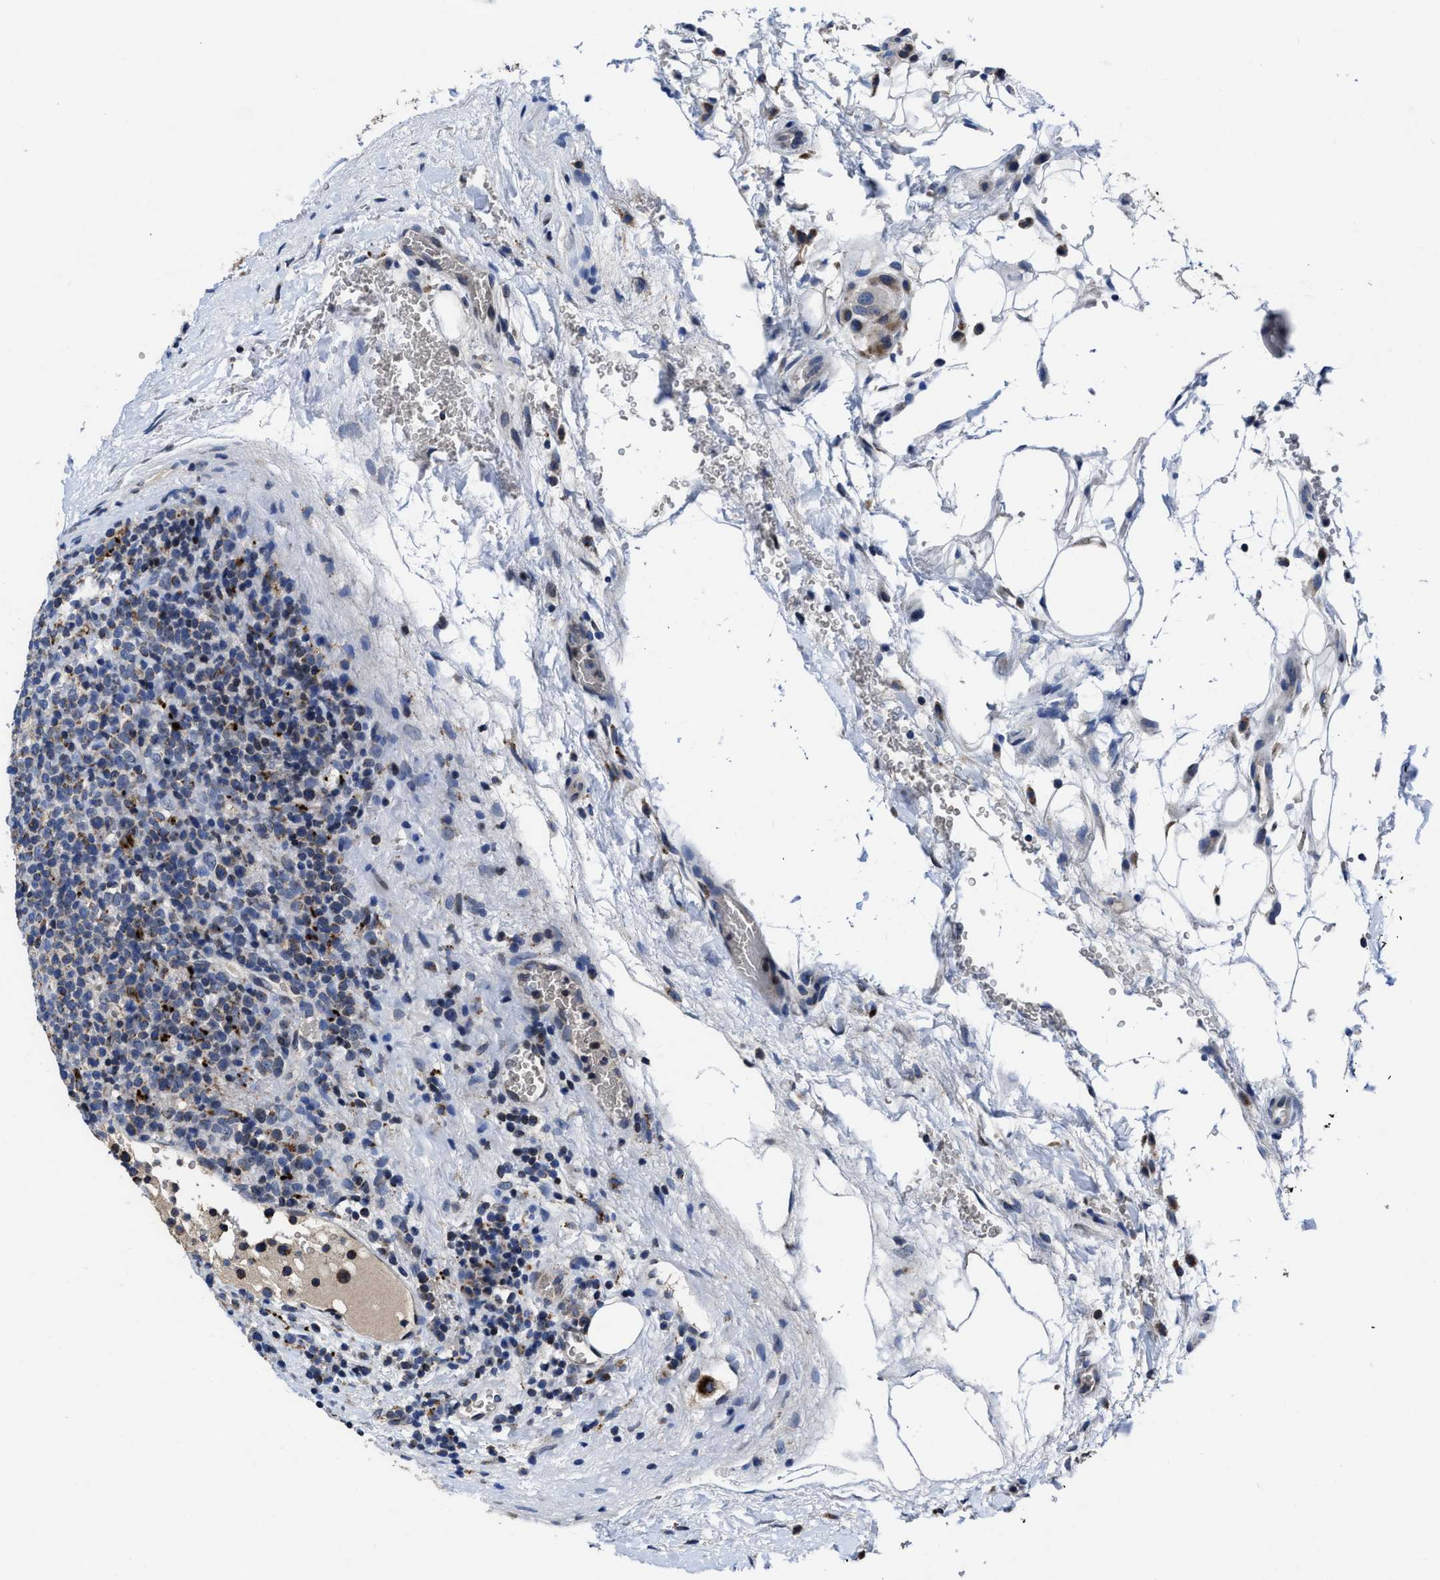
{"staining": {"intensity": "moderate", "quantity": "<25%", "location": "cytoplasmic/membranous"}, "tissue": "lymphoma", "cell_type": "Tumor cells", "image_type": "cancer", "snomed": [{"axis": "morphology", "description": "Malignant lymphoma, non-Hodgkin's type, High grade"}, {"axis": "topography", "description": "Lymph node"}], "caption": "Protein analysis of lymphoma tissue shows moderate cytoplasmic/membranous staining in approximately <25% of tumor cells.", "gene": "CACNA1D", "patient": {"sex": "male", "age": 61}}